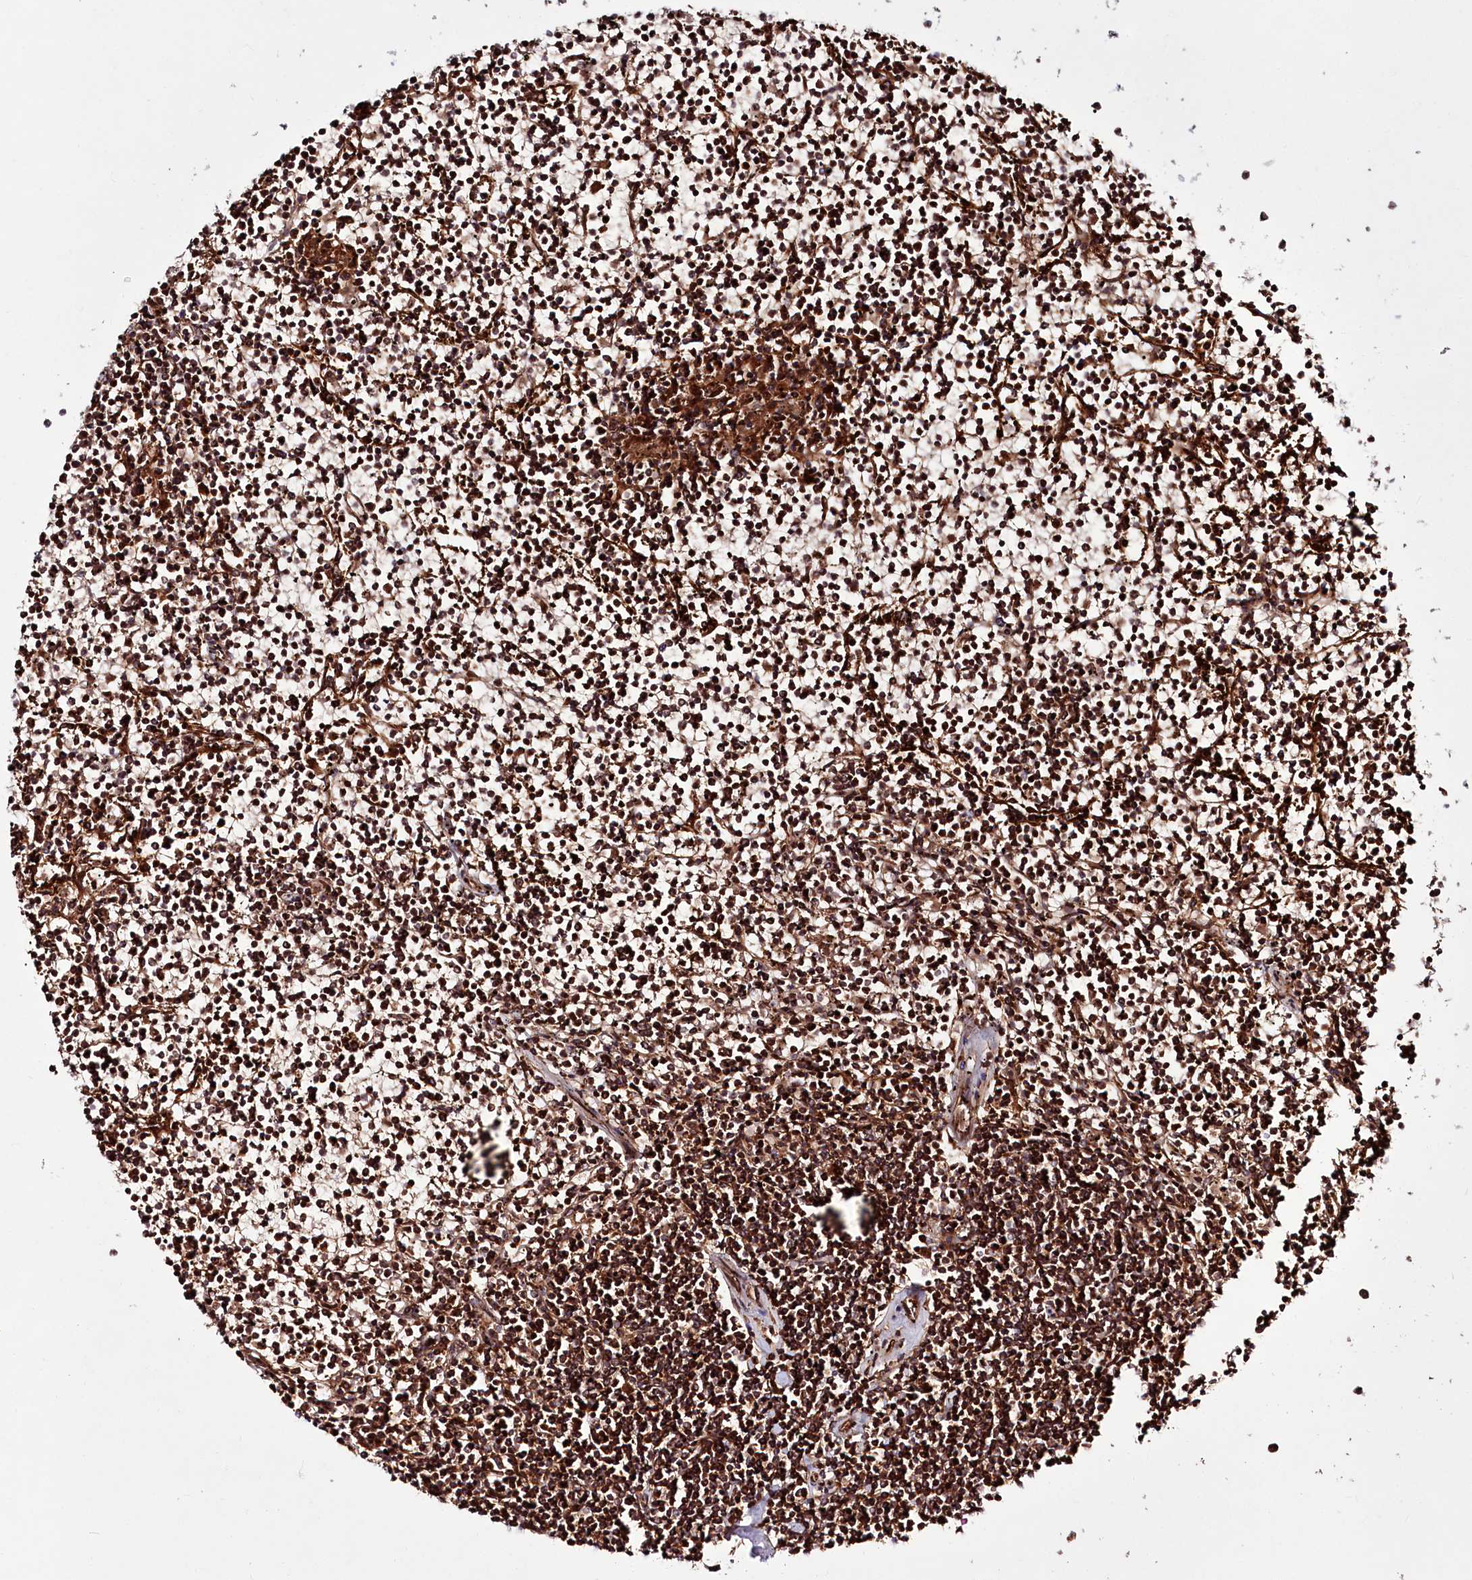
{"staining": {"intensity": "strong", "quantity": ">75%", "location": "cytoplasmic/membranous,nuclear"}, "tissue": "lymphoma", "cell_type": "Tumor cells", "image_type": "cancer", "snomed": [{"axis": "morphology", "description": "Malignant lymphoma, non-Hodgkin's type, Low grade"}, {"axis": "topography", "description": "Spleen"}], "caption": "About >75% of tumor cells in human lymphoma exhibit strong cytoplasmic/membranous and nuclear protein staining as visualized by brown immunohistochemical staining.", "gene": "REXO2", "patient": {"sex": "female", "age": 19}}